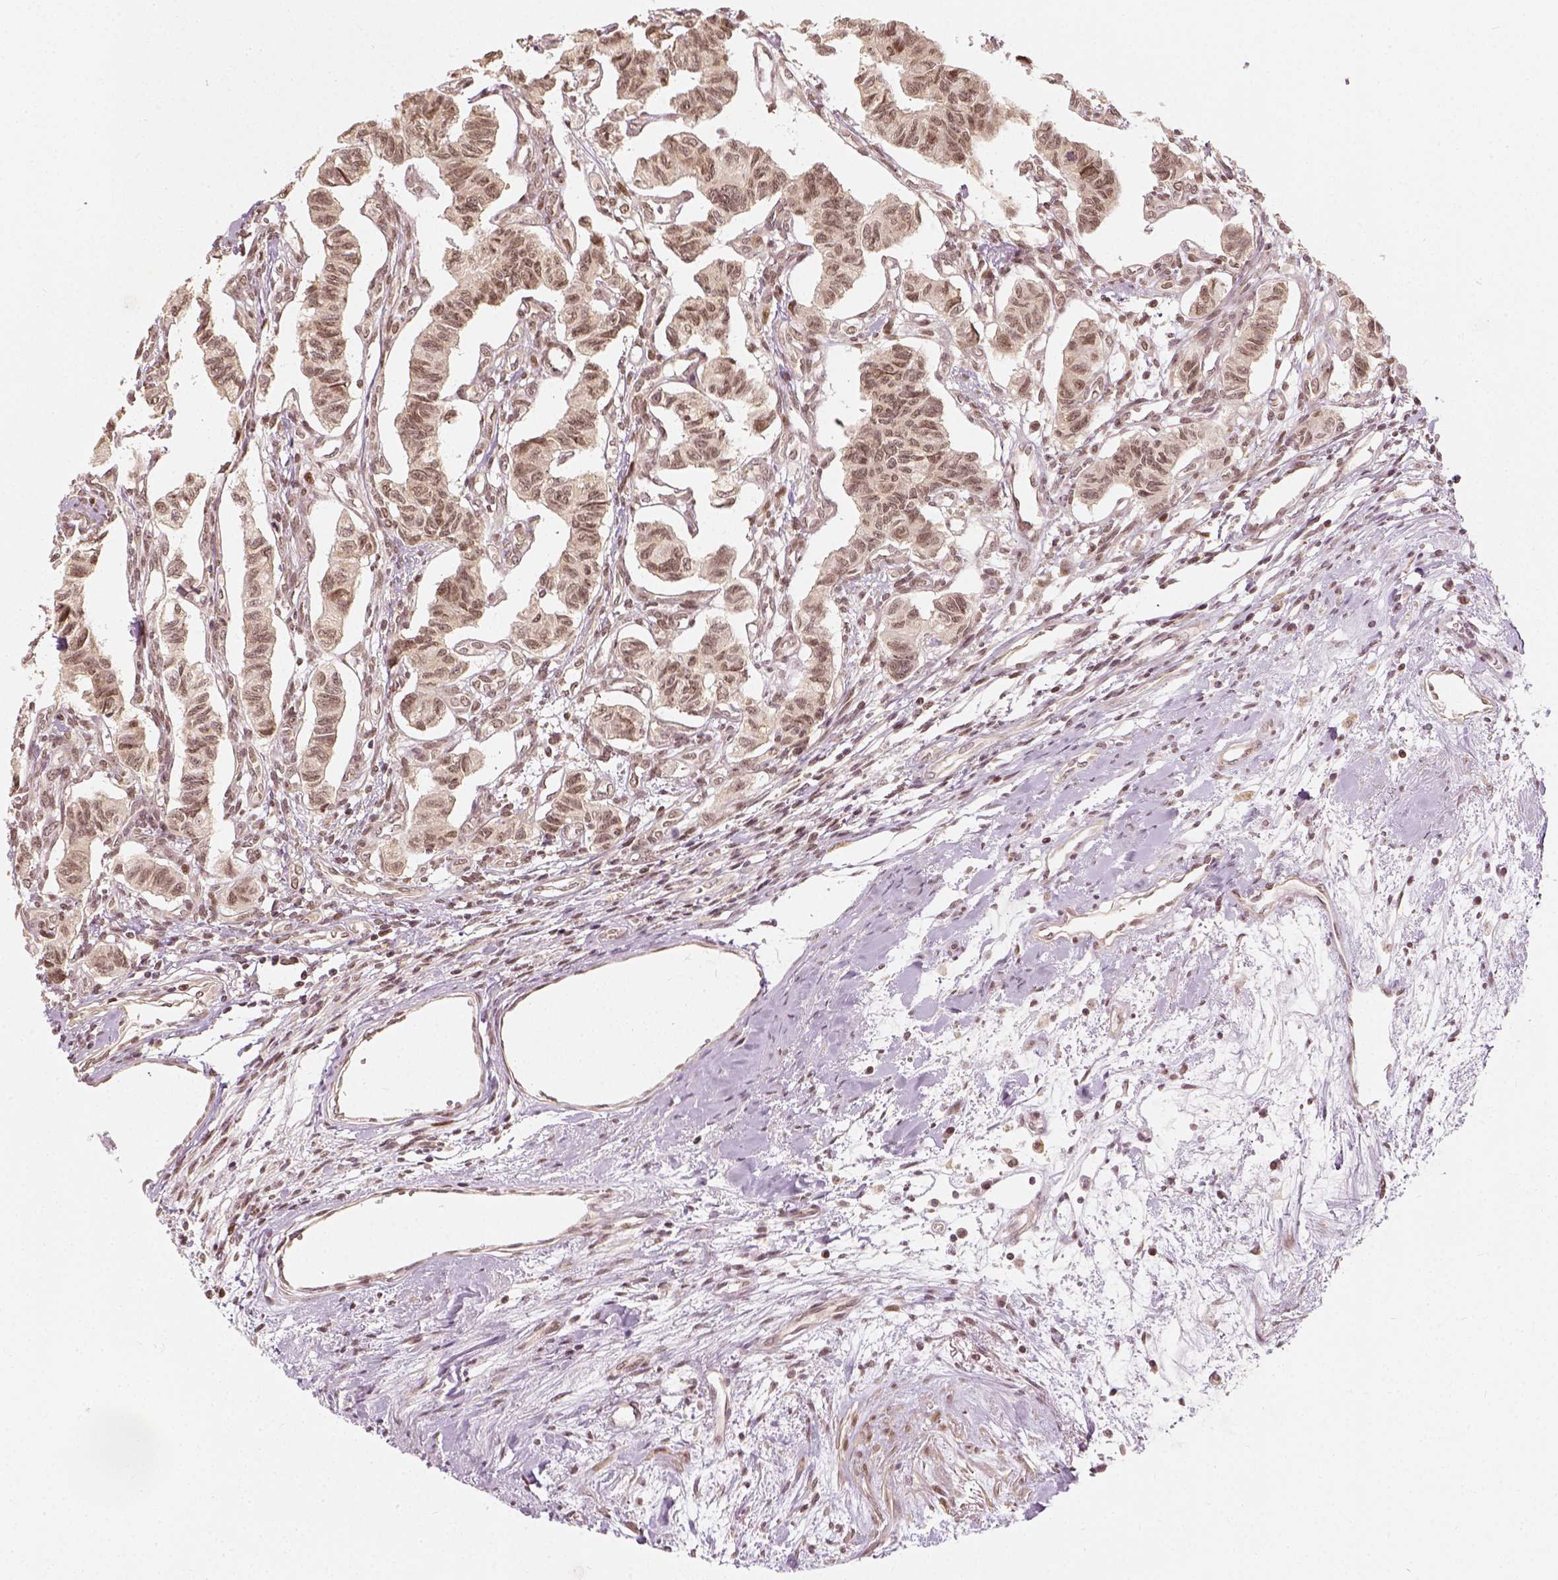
{"staining": {"intensity": "weak", "quantity": ">75%", "location": "nuclear"}, "tissue": "carcinoid", "cell_type": "Tumor cells", "image_type": "cancer", "snomed": [{"axis": "morphology", "description": "Carcinoid, malignant, NOS"}, {"axis": "topography", "description": "Kidney"}], "caption": "Carcinoid stained with a brown dye reveals weak nuclear positive positivity in approximately >75% of tumor cells.", "gene": "ZMAT3", "patient": {"sex": "female", "age": 41}}